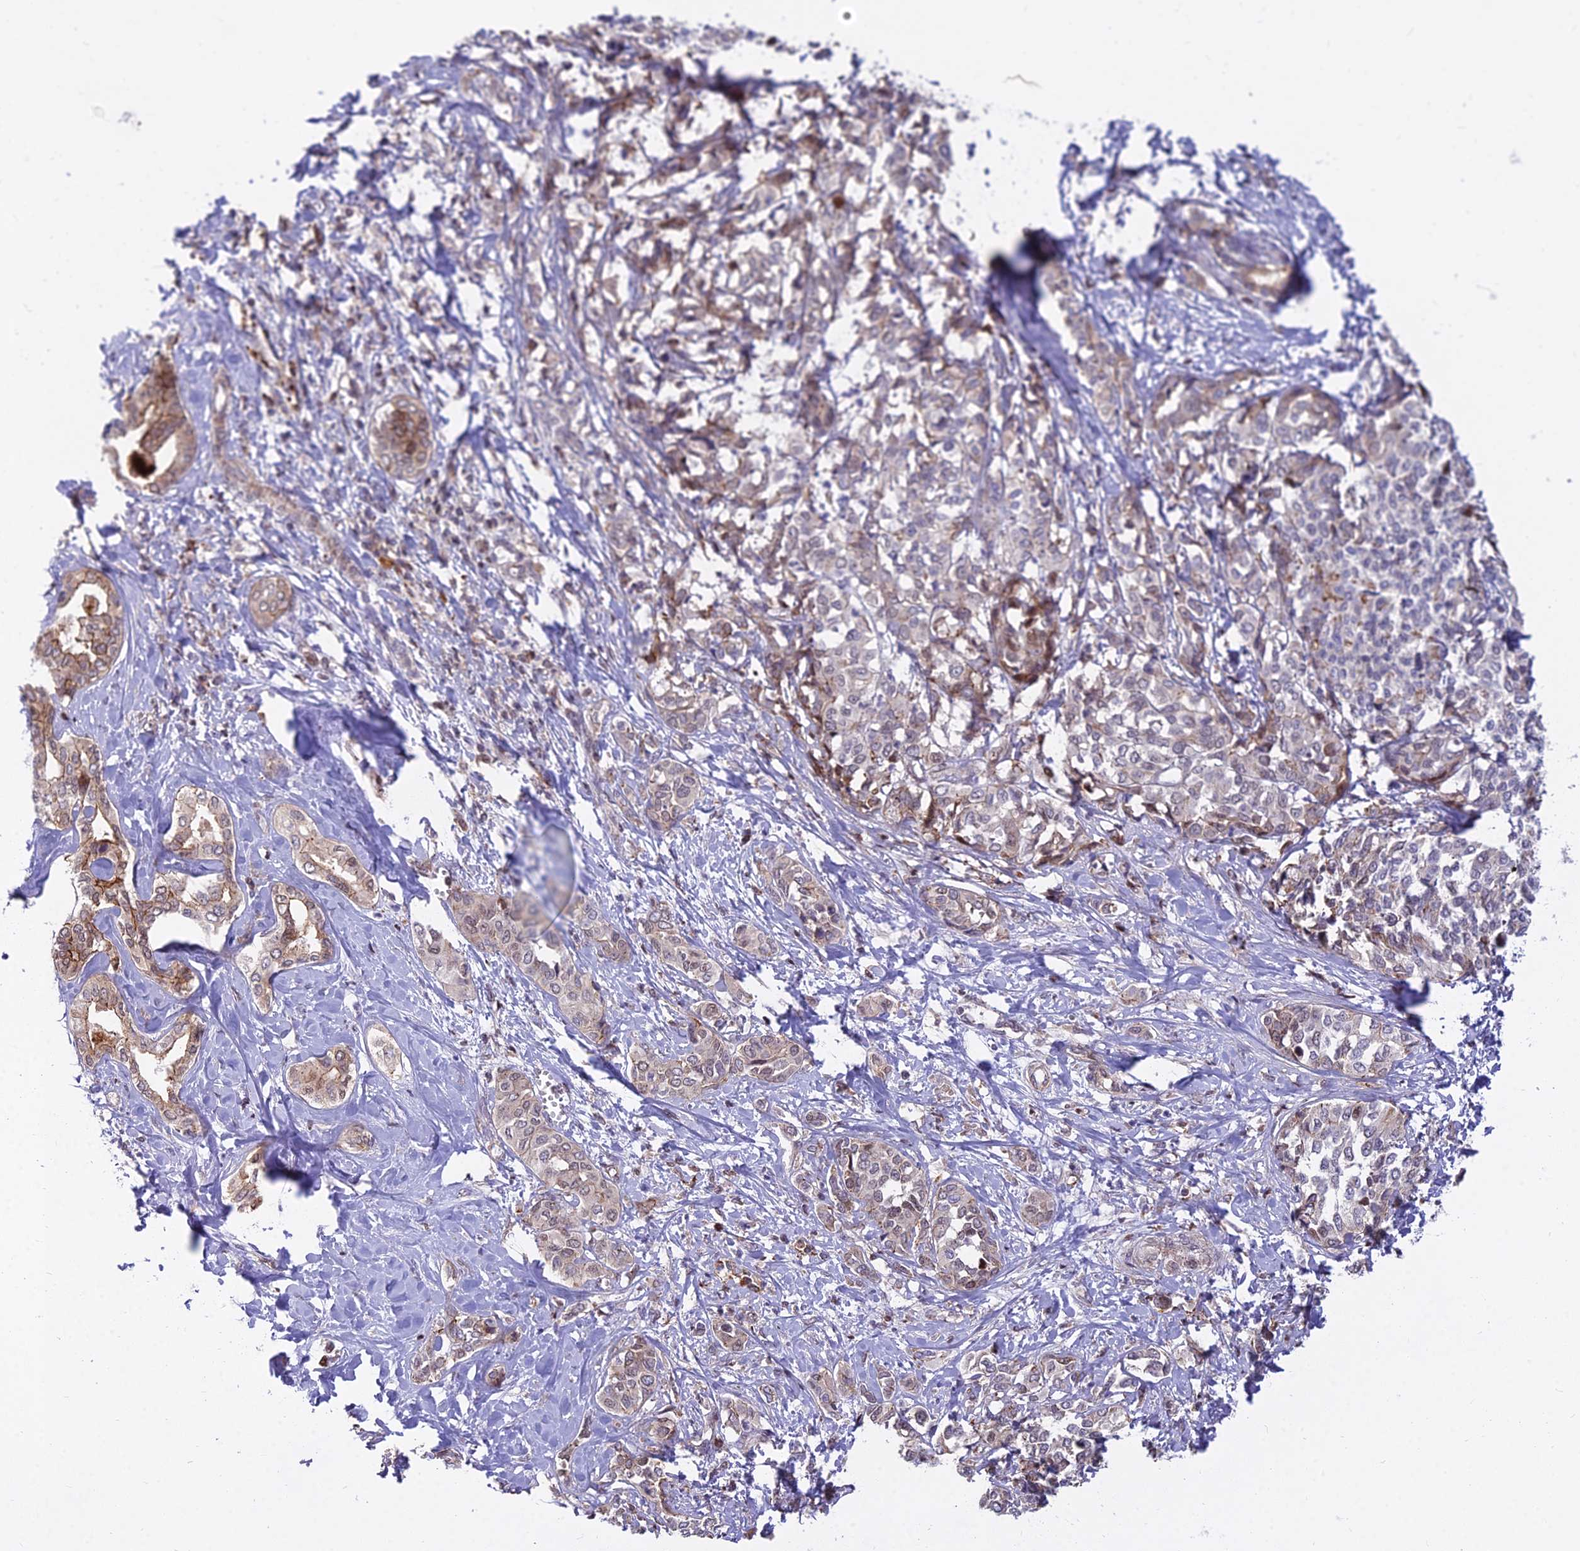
{"staining": {"intensity": "moderate", "quantity": "<25%", "location": "cytoplasmic/membranous,nuclear"}, "tissue": "liver cancer", "cell_type": "Tumor cells", "image_type": "cancer", "snomed": [{"axis": "morphology", "description": "Cholangiocarcinoma"}, {"axis": "topography", "description": "Liver"}], "caption": "The micrograph exhibits a brown stain indicating the presence of a protein in the cytoplasmic/membranous and nuclear of tumor cells in liver cancer (cholangiocarcinoma).", "gene": "GLYATL3", "patient": {"sex": "female", "age": 77}}